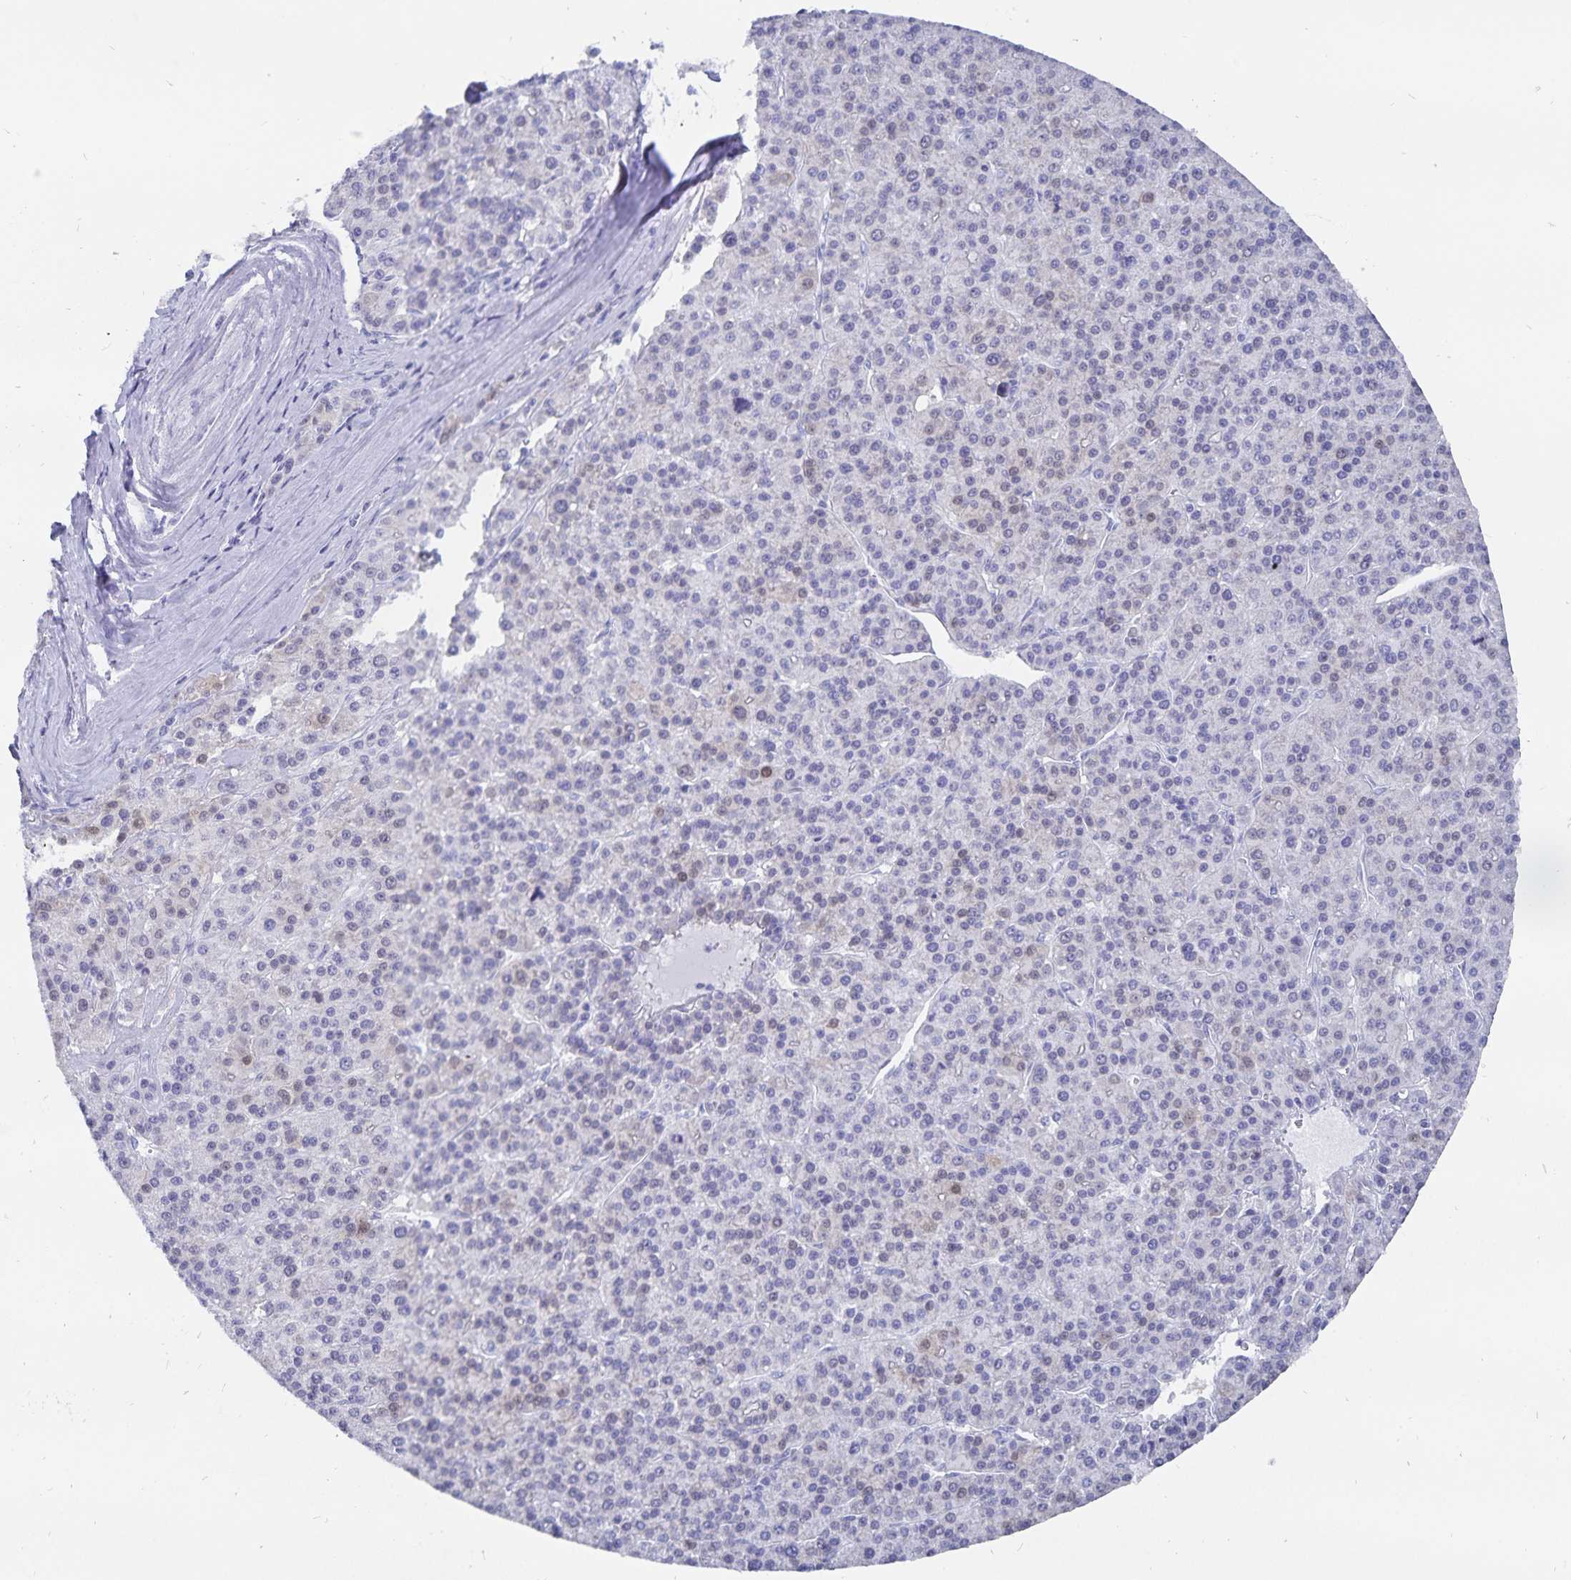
{"staining": {"intensity": "moderate", "quantity": "<25%", "location": "nuclear"}, "tissue": "liver cancer", "cell_type": "Tumor cells", "image_type": "cancer", "snomed": [{"axis": "morphology", "description": "Carcinoma, Hepatocellular, NOS"}, {"axis": "topography", "description": "Liver"}], "caption": "A high-resolution histopathology image shows IHC staining of liver cancer, which reveals moderate nuclear positivity in about <25% of tumor cells.", "gene": "ADH1A", "patient": {"sex": "female", "age": 58}}